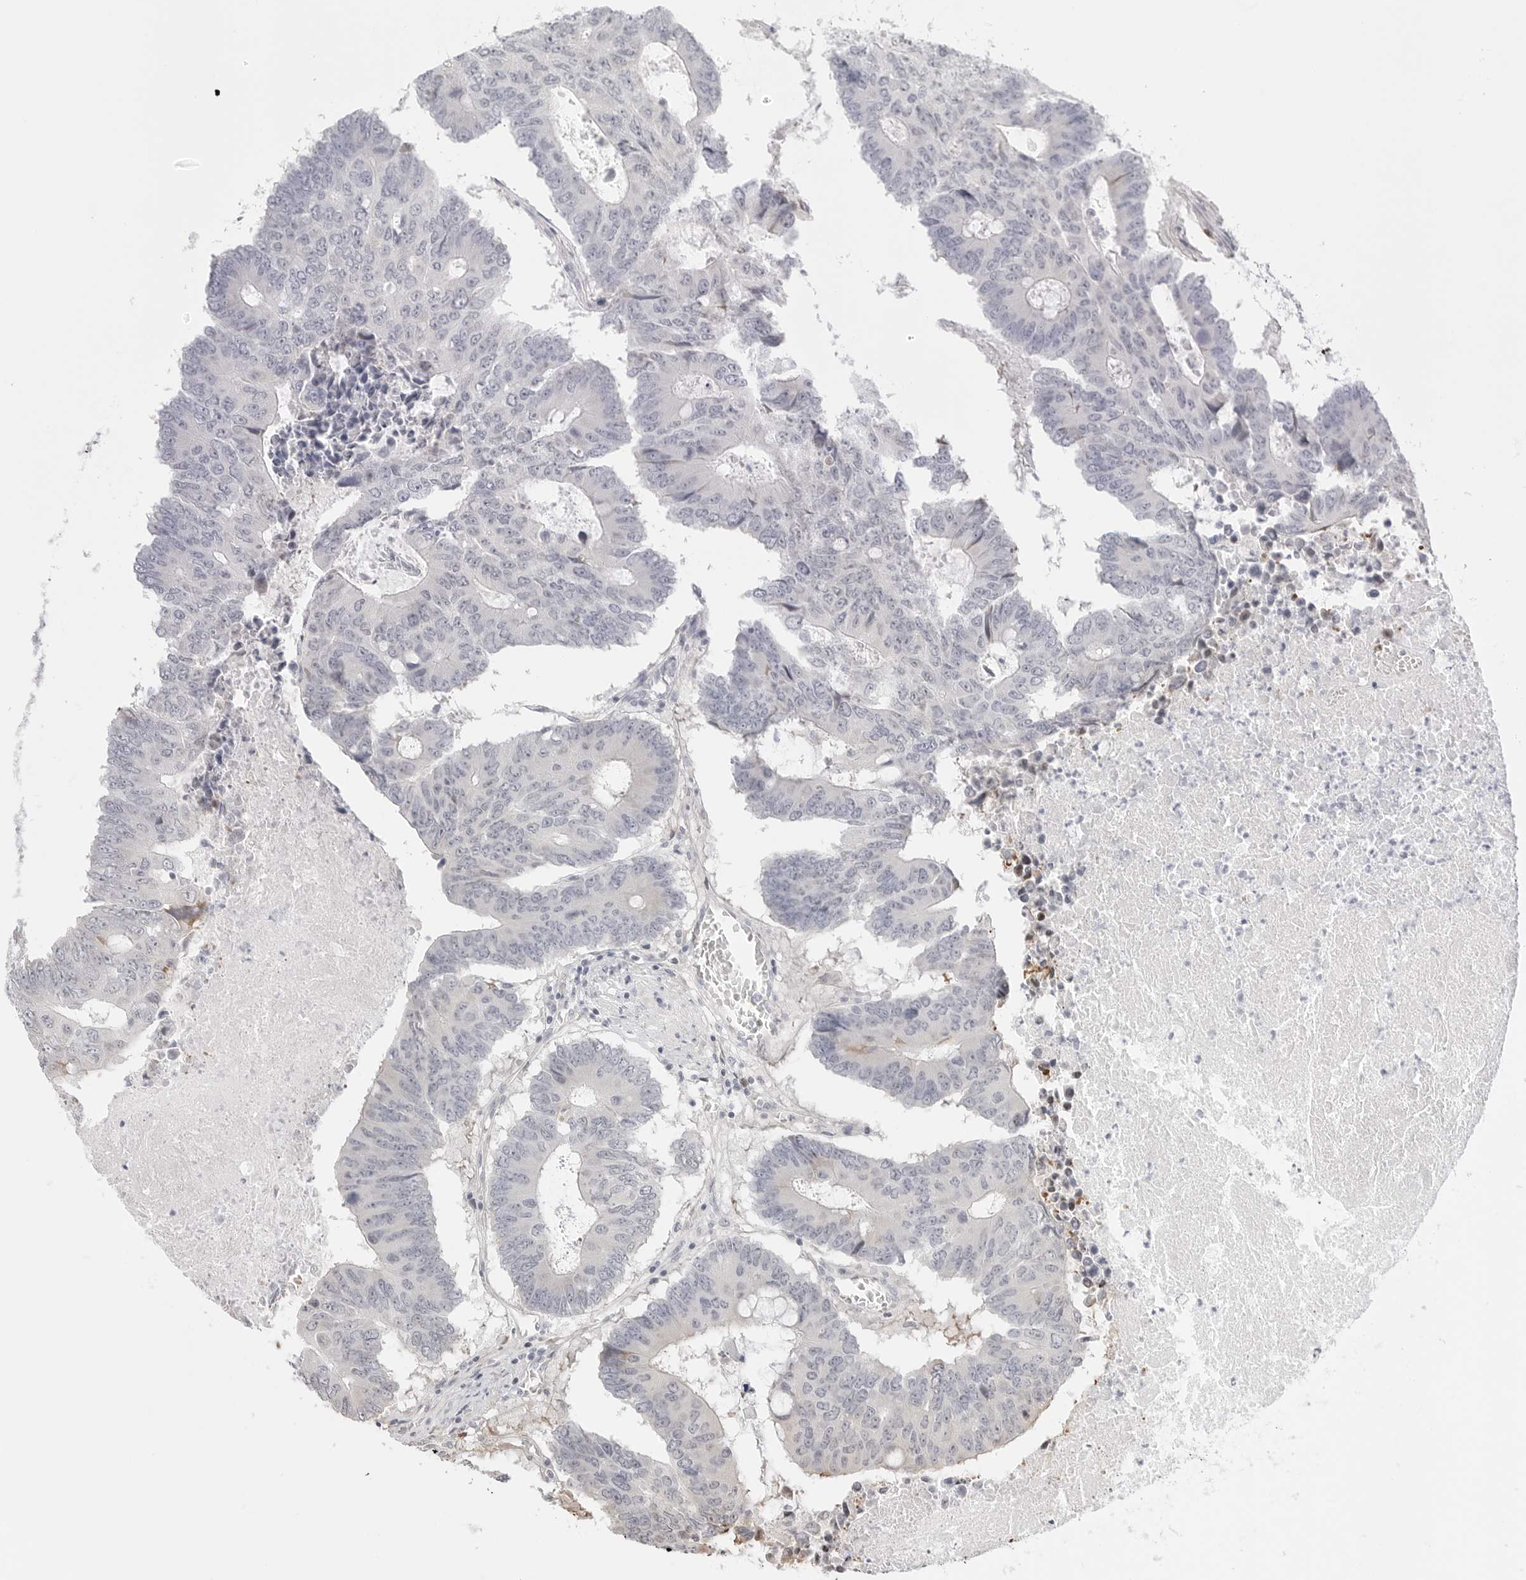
{"staining": {"intensity": "negative", "quantity": "none", "location": "none"}, "tissue": "colorectal cancer", "cell_type": "Tumor cells", "image_type": "cancer", "snomed": [{"axis": "morphology", "description": "Adenocarcinoma, NOS"}, {"axis": "topography", "description": "Colon"}], "caption": "There is no significant staining in tumor cells of adenocarcinoma (colorectal).", "gene": "FKBP14", "patient": {"sex": "male", "age": 87}}